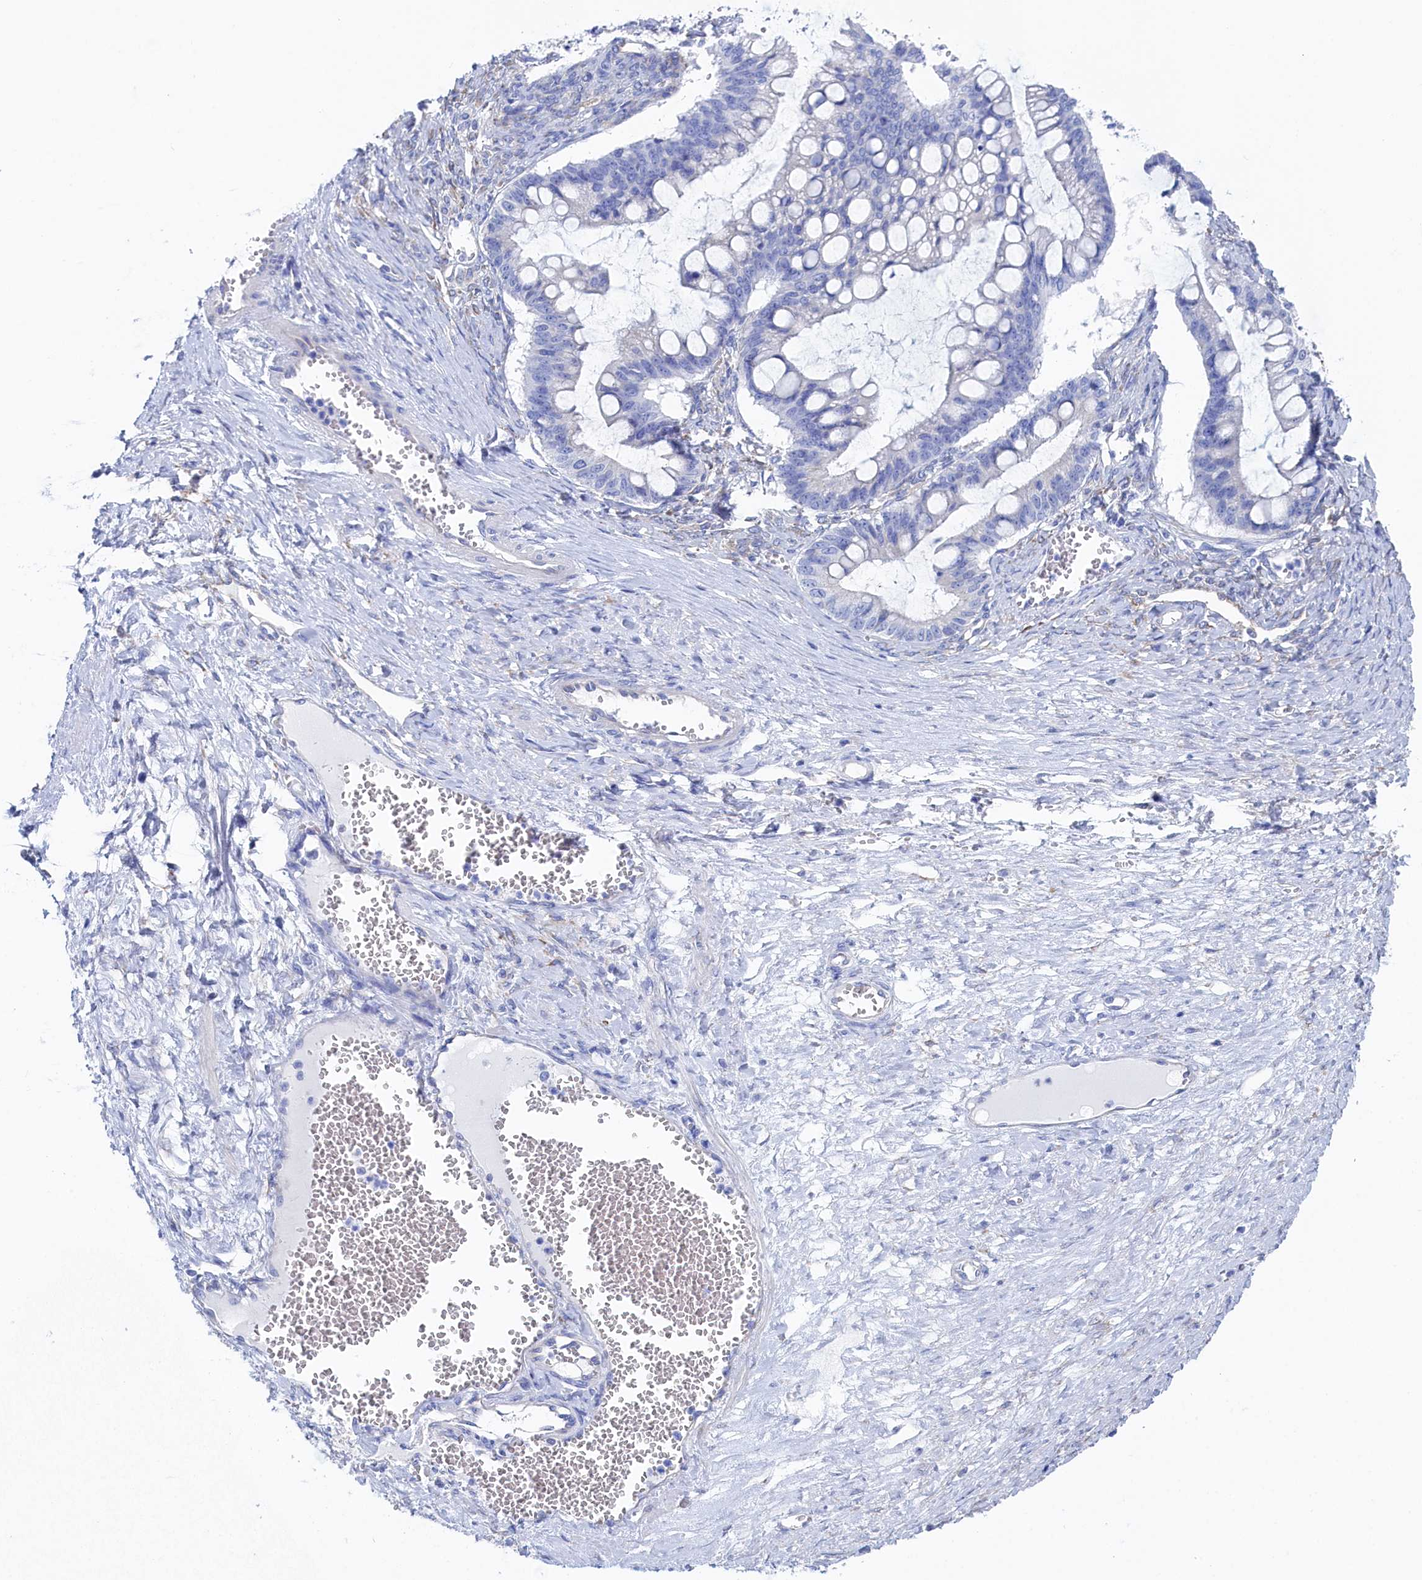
{"staining": {"intensity": "negative", "quantity": "none", "location": "none"}, "tissue": "ovarian cancer", "cell_type": "Tumor cells", "image_type": "cancer", "snomed": [{"axis": "morphology", "description": "Cystadenocarcinoma, mucinous, NOS"}, {"axis": "topography", "description": "Ovary"}], "caption": "IHC histopathology image of ovarian mucinous cystadenocarcinoma stained for a protein (brown), which demonstrates no positivity in tumor cells.", "gene": "TMOD2", "patient": {"sex": "female", "age": 73}}